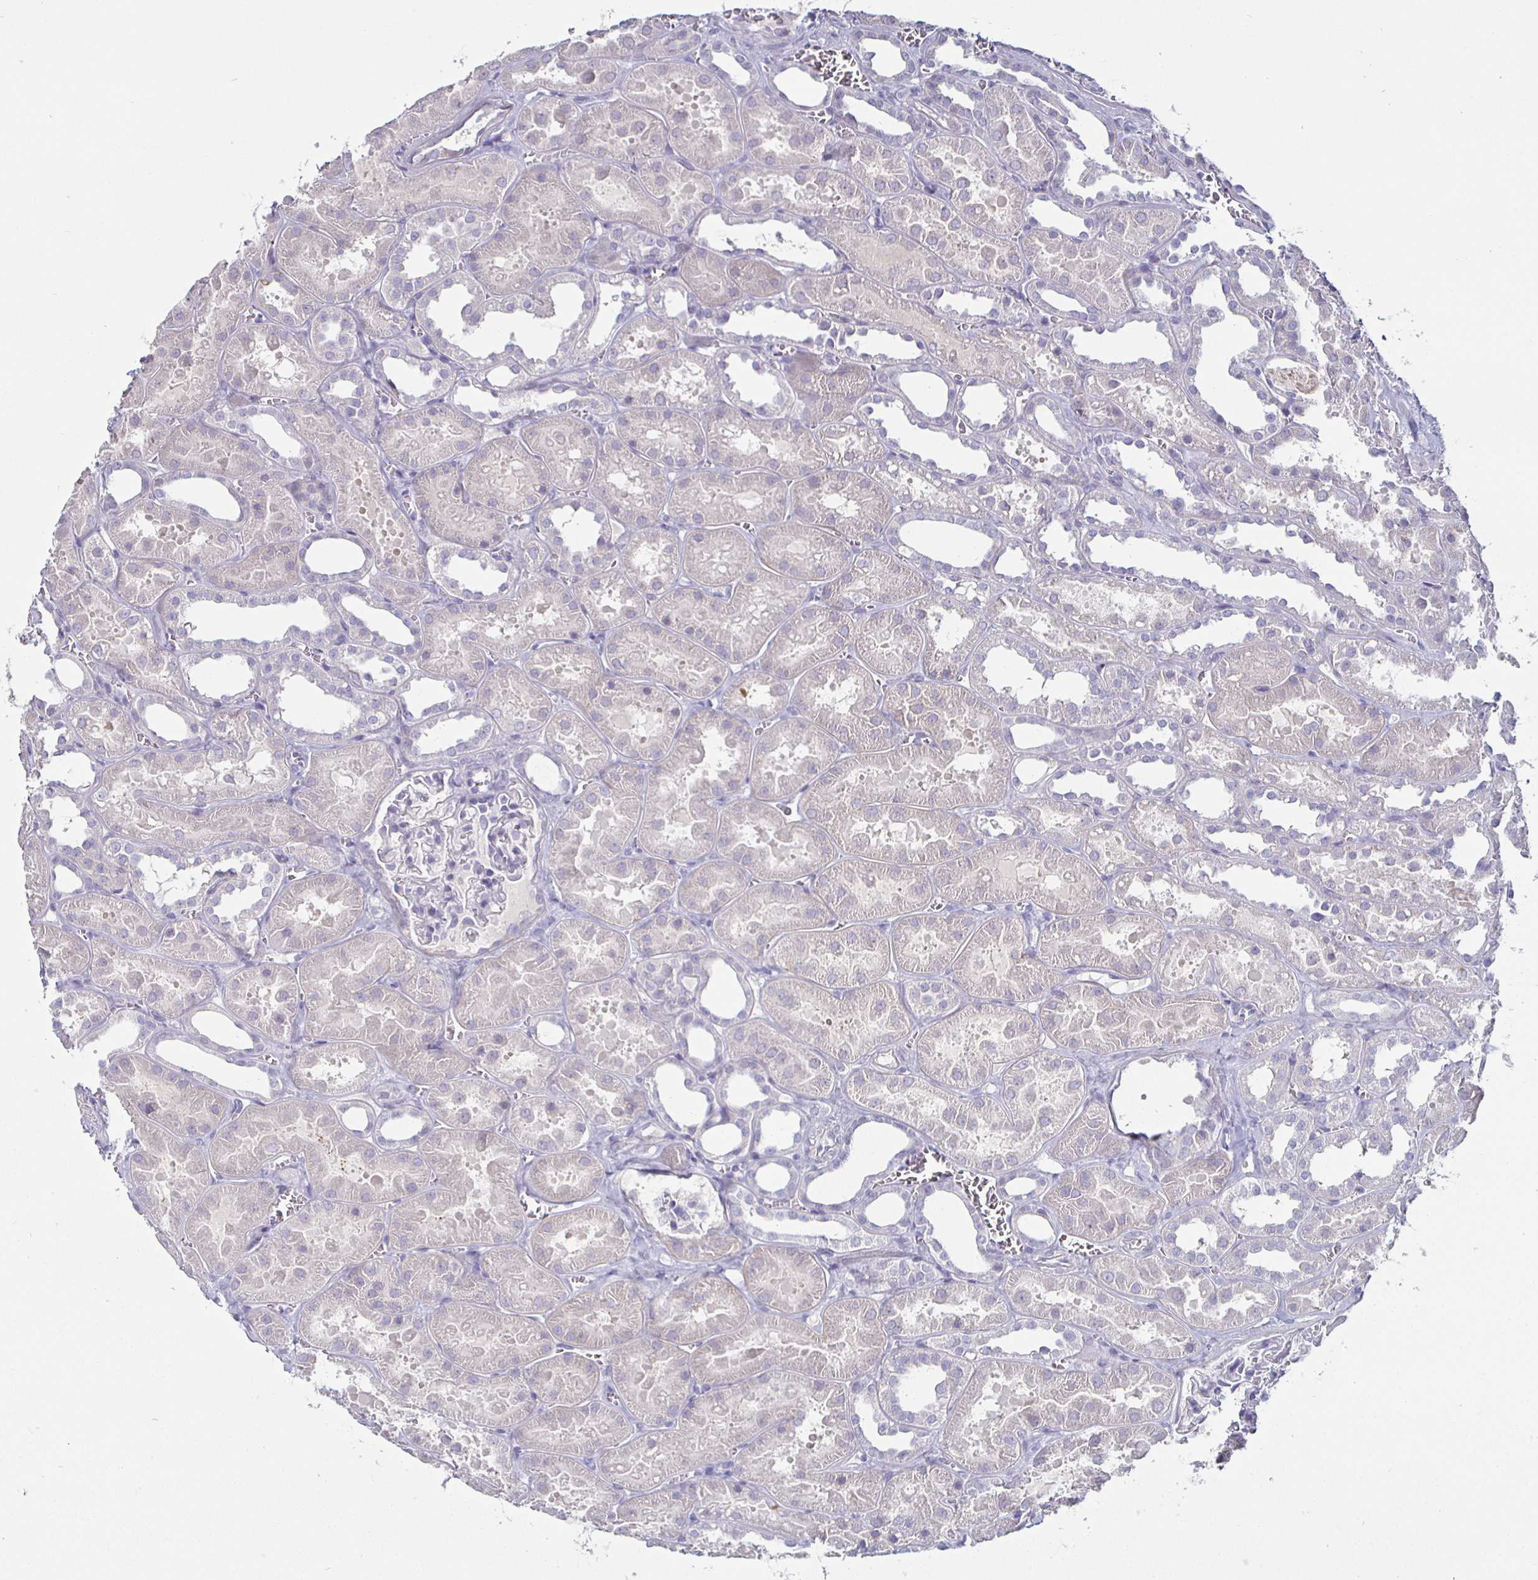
{"staining": {"intensity": "negative", "quantity": "none", "location": "none"}, "tissue": "kidney", "cell_type": "Cells in glomeruli", "image_type": "normal", "snomed": [{"axis": "morphology", "description": "Normal tissue, NOS"}, {"axis": "topography", "description": "Kidney"}], "caption": "This photomicrograph is of unremarkable kidney stained with immunohistochemistry to label a protein in brown with the nuclei are counter-stained blue. There is no staining in cells in glomeruli.", "gene": "ENPP1", "patient": {"sex": "female", "age": 41}}